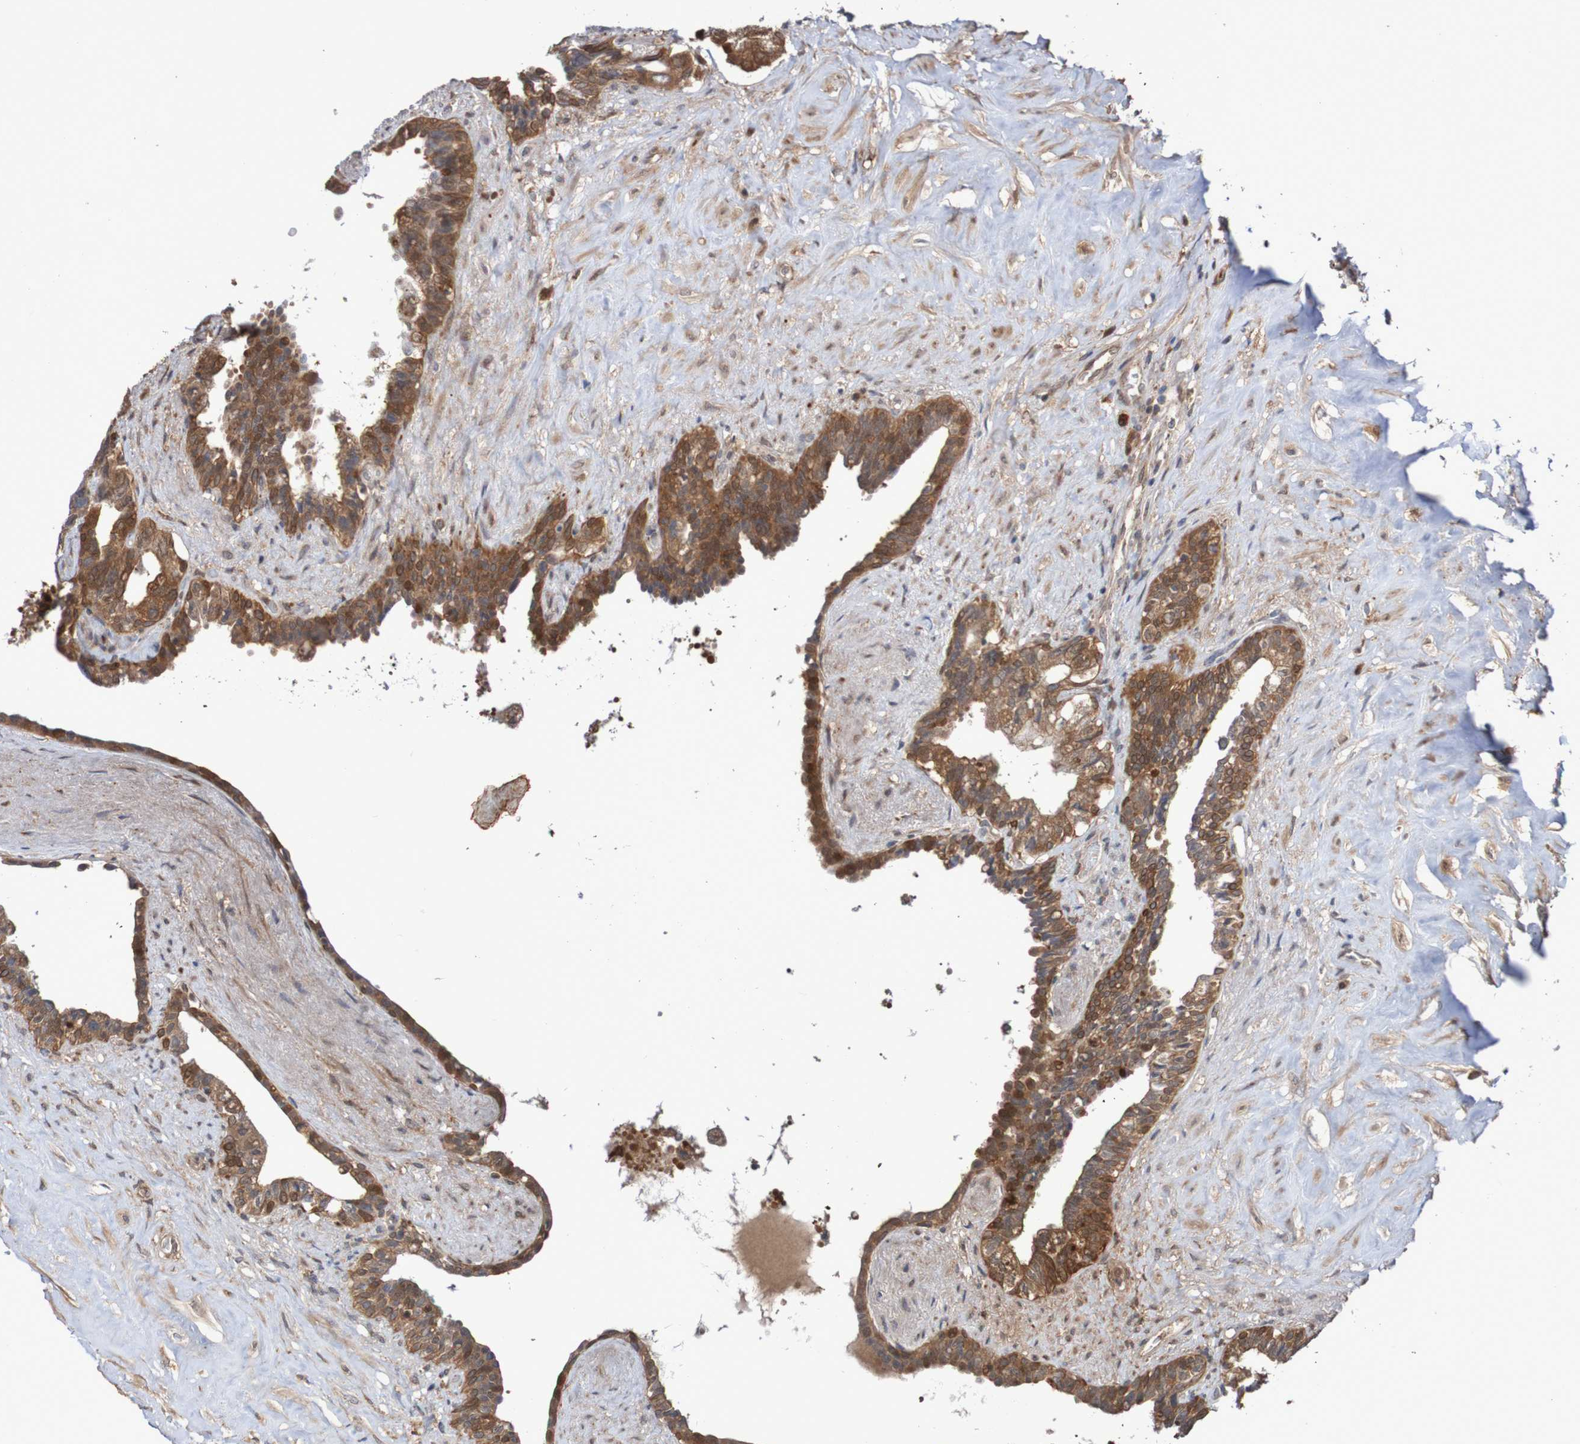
{"staining": {"intensity": "moderate", "quantity": ">75%", "location": "cytoplasmic/membranous"}, "tissue": "seminal vesicle", "cell_type": "Glandular cells", "image_type": "normal", "snomed": [{"axis": "morphology", "description": "Normal tissue, NOS"}, {"axis": "topography", "description": "Seminal veicle"}], "caption": "An immunohistochemistry (IHC) micrograph of unremarkable tissue is shown. Protein staining in brown labels moderate cytoplasmic/membranous positivity in seminal vesicle within glandular cells. Nuclei are stained in blue.", "gene": "PHPT1", "patient": {"sex": "male", "age": 63}}